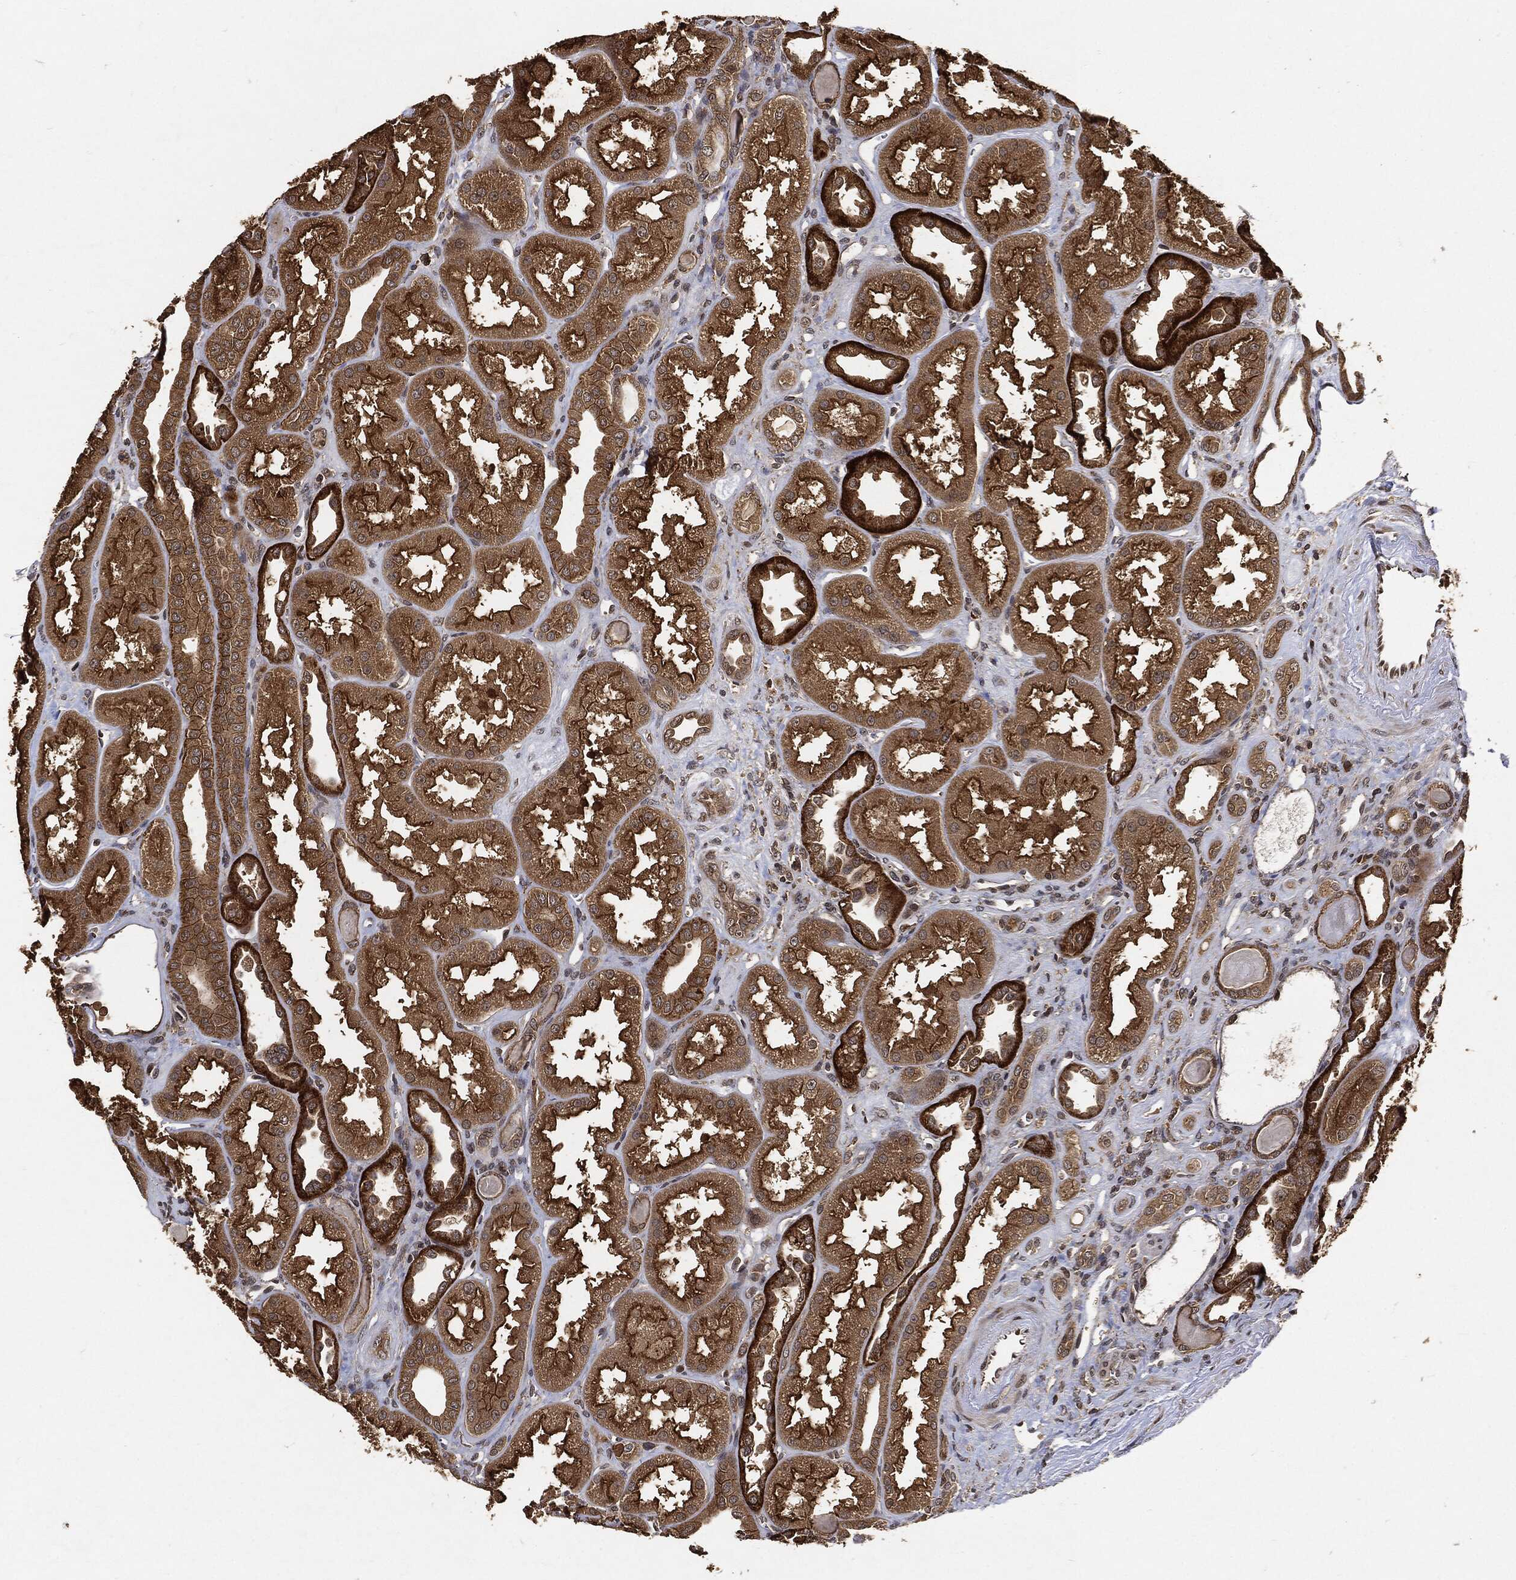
{"staining": {"intensity": "moderate", "quantity": "<25%", "location": "nuclear"}, "tissue": "kidney", "cell_type": "Cells in glomeruli", "image_type": "normal", "snomed": [{"axis": "morphology", "description": "Normal tissue, NOS"}, {"axis": "topography", "description": "Kidney"}], "caption": "The histopathology image demonstrates staining of unremarkable kidney, revealing moderate nuclear protein staining (brown color) within cells in glomeruli.", "gene": "ZNF226", "patient": {"sex": "male", "age": 61}}